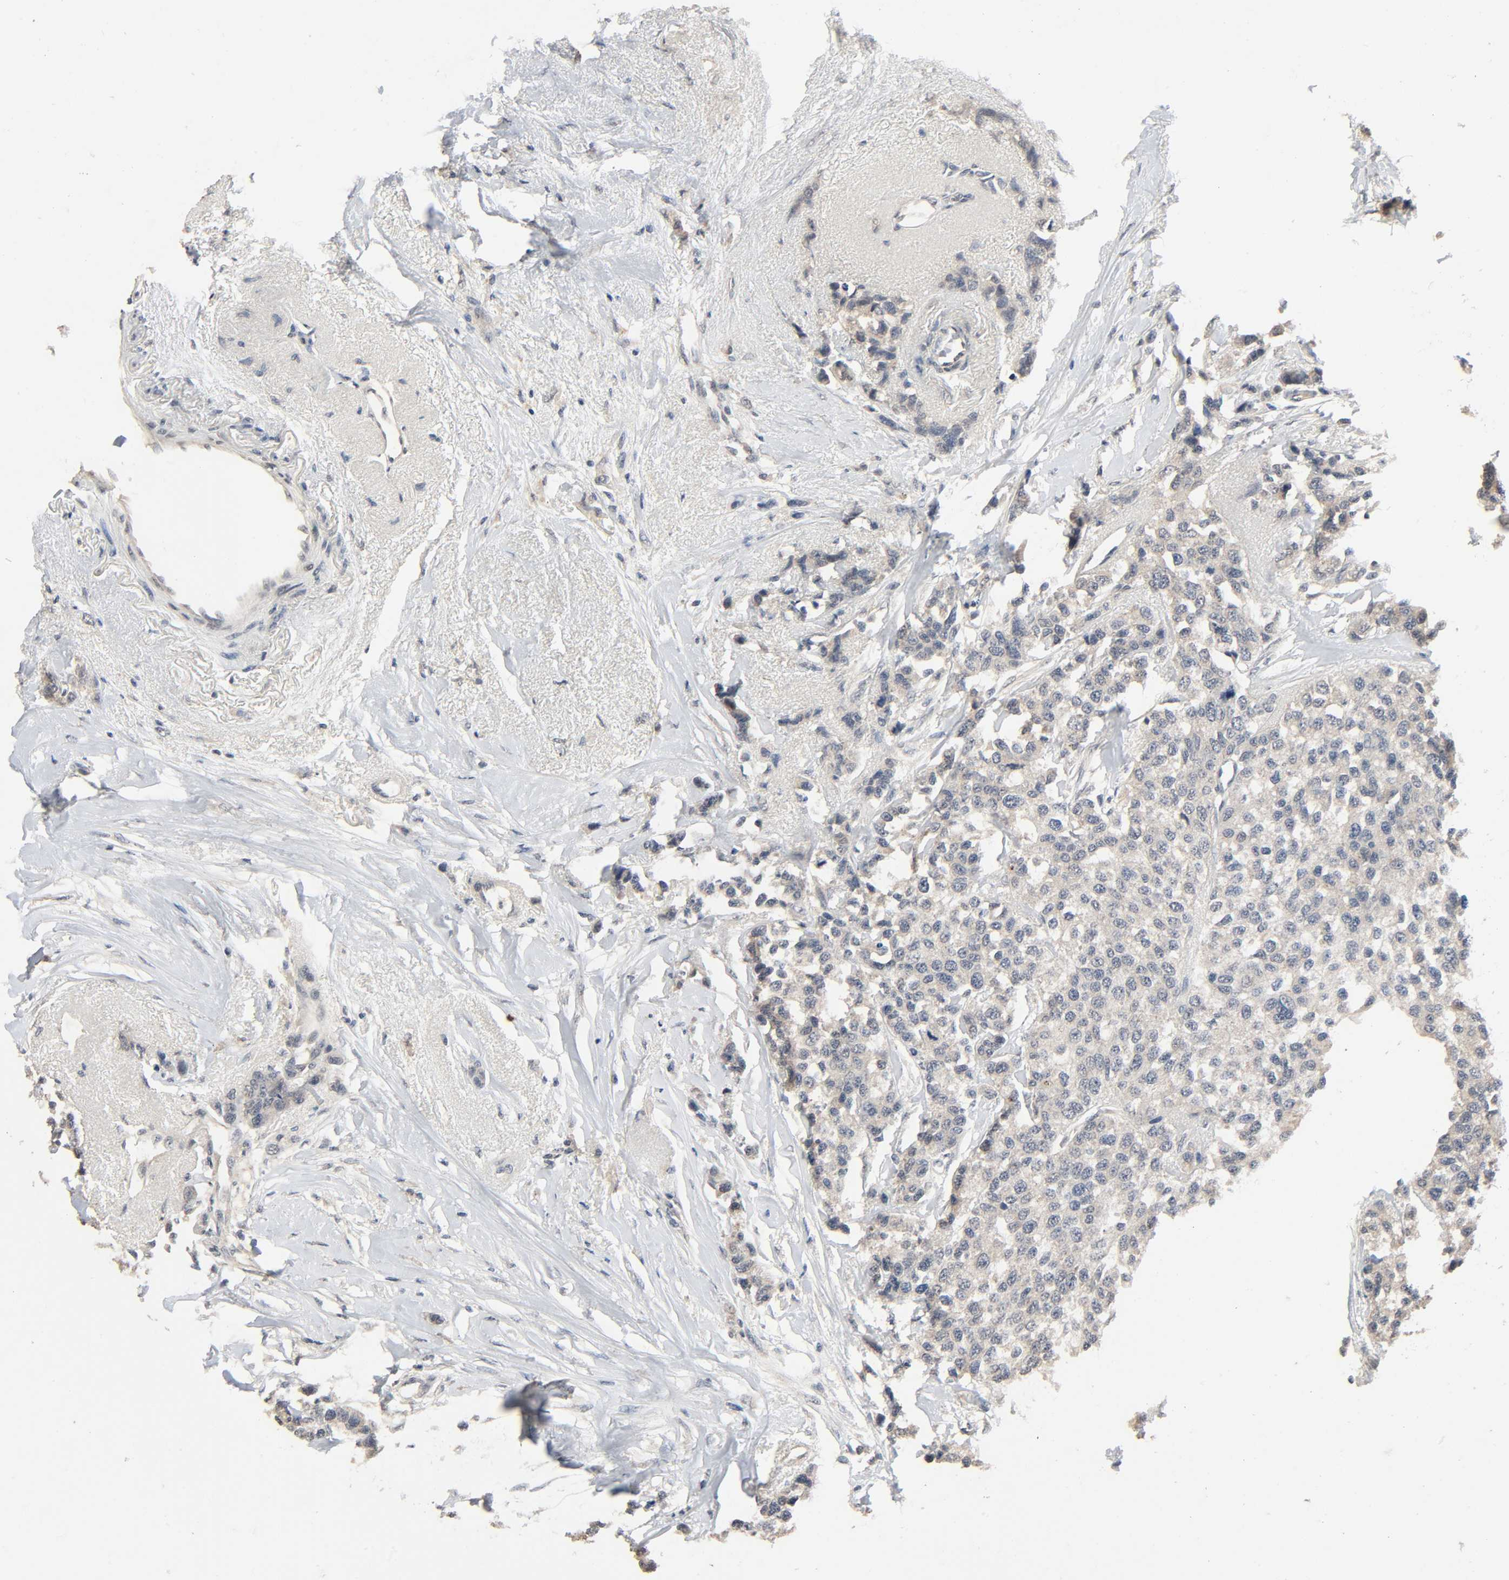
{"staining": {"intensity": "negative", "quantity": "none", "location": "none"}, "tissue": "breast cancer", "cell_type": "Tumor cells", "image_type": "cancer", "snomed": [{"axis": "morphology", "description": "Duct carcinoma"}, {"axis": "topography", "description": "Breast"}], "caption": "Breast cancer stained for a protein using immunohistochemistry demonstrates no positivity tumor cells.", "gene": "MAGEA8", "patient": {"sex": "female", "age": 51}}